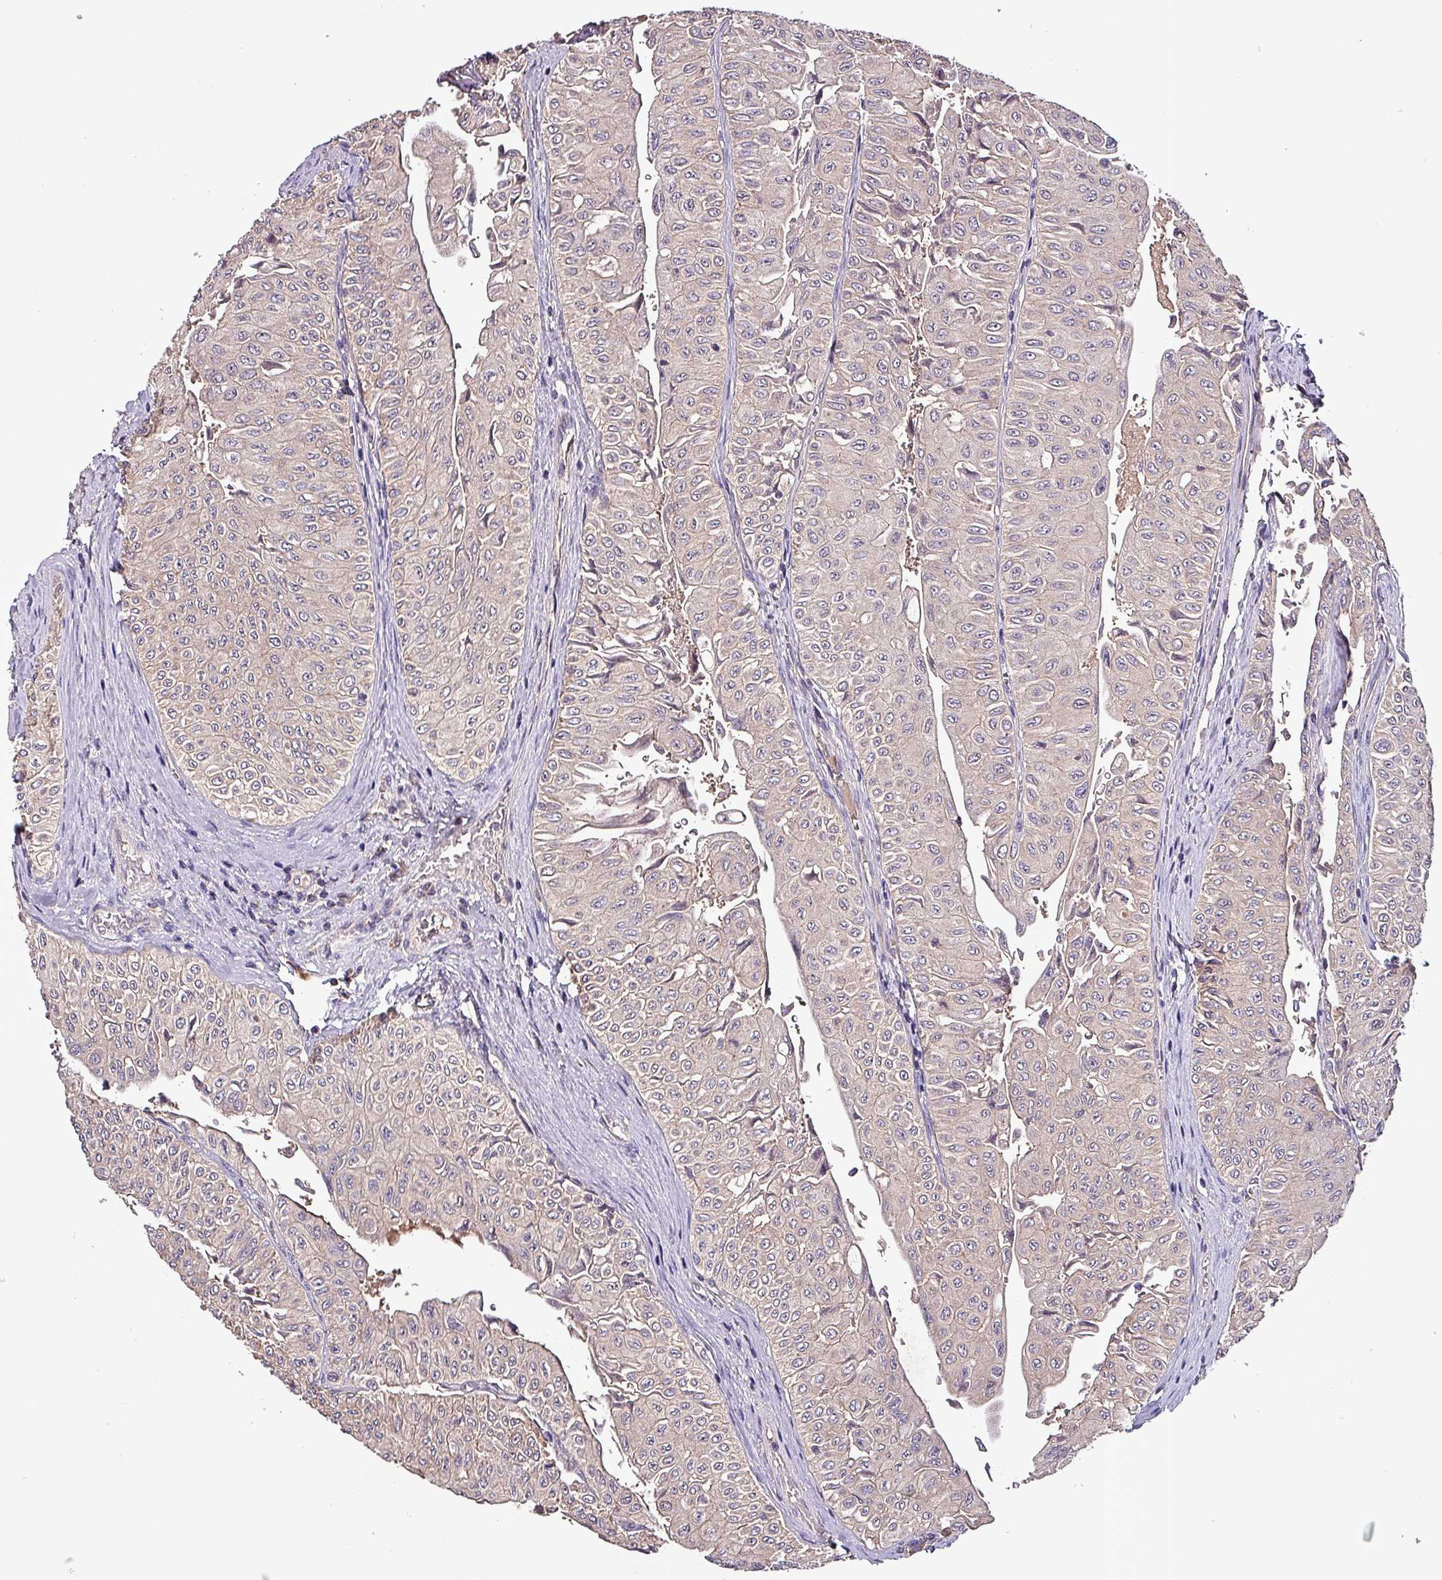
{"staining": {"intensity": "weak", "quantity": "25%-75%", "location": "cytoplasmic/membranous"}, "tissue": "urothelial cancer", "cell_type": "Tumor cells", "image_type": "cancer", "snomed": [{"axis": "morphology", "description": "Urothelial carcinoma, NOS"}, {"axis": "topography", "description": "Urinary bladder"}], "caption": "Human urothelial cancer stained for a protein (brown) demonstrates weak cytoplasmic/membranous positive expression in about 25%-75% of tumor cells.", "gene": "PAFAH1B2", "patient": {"sex": "male", "age": 59}}